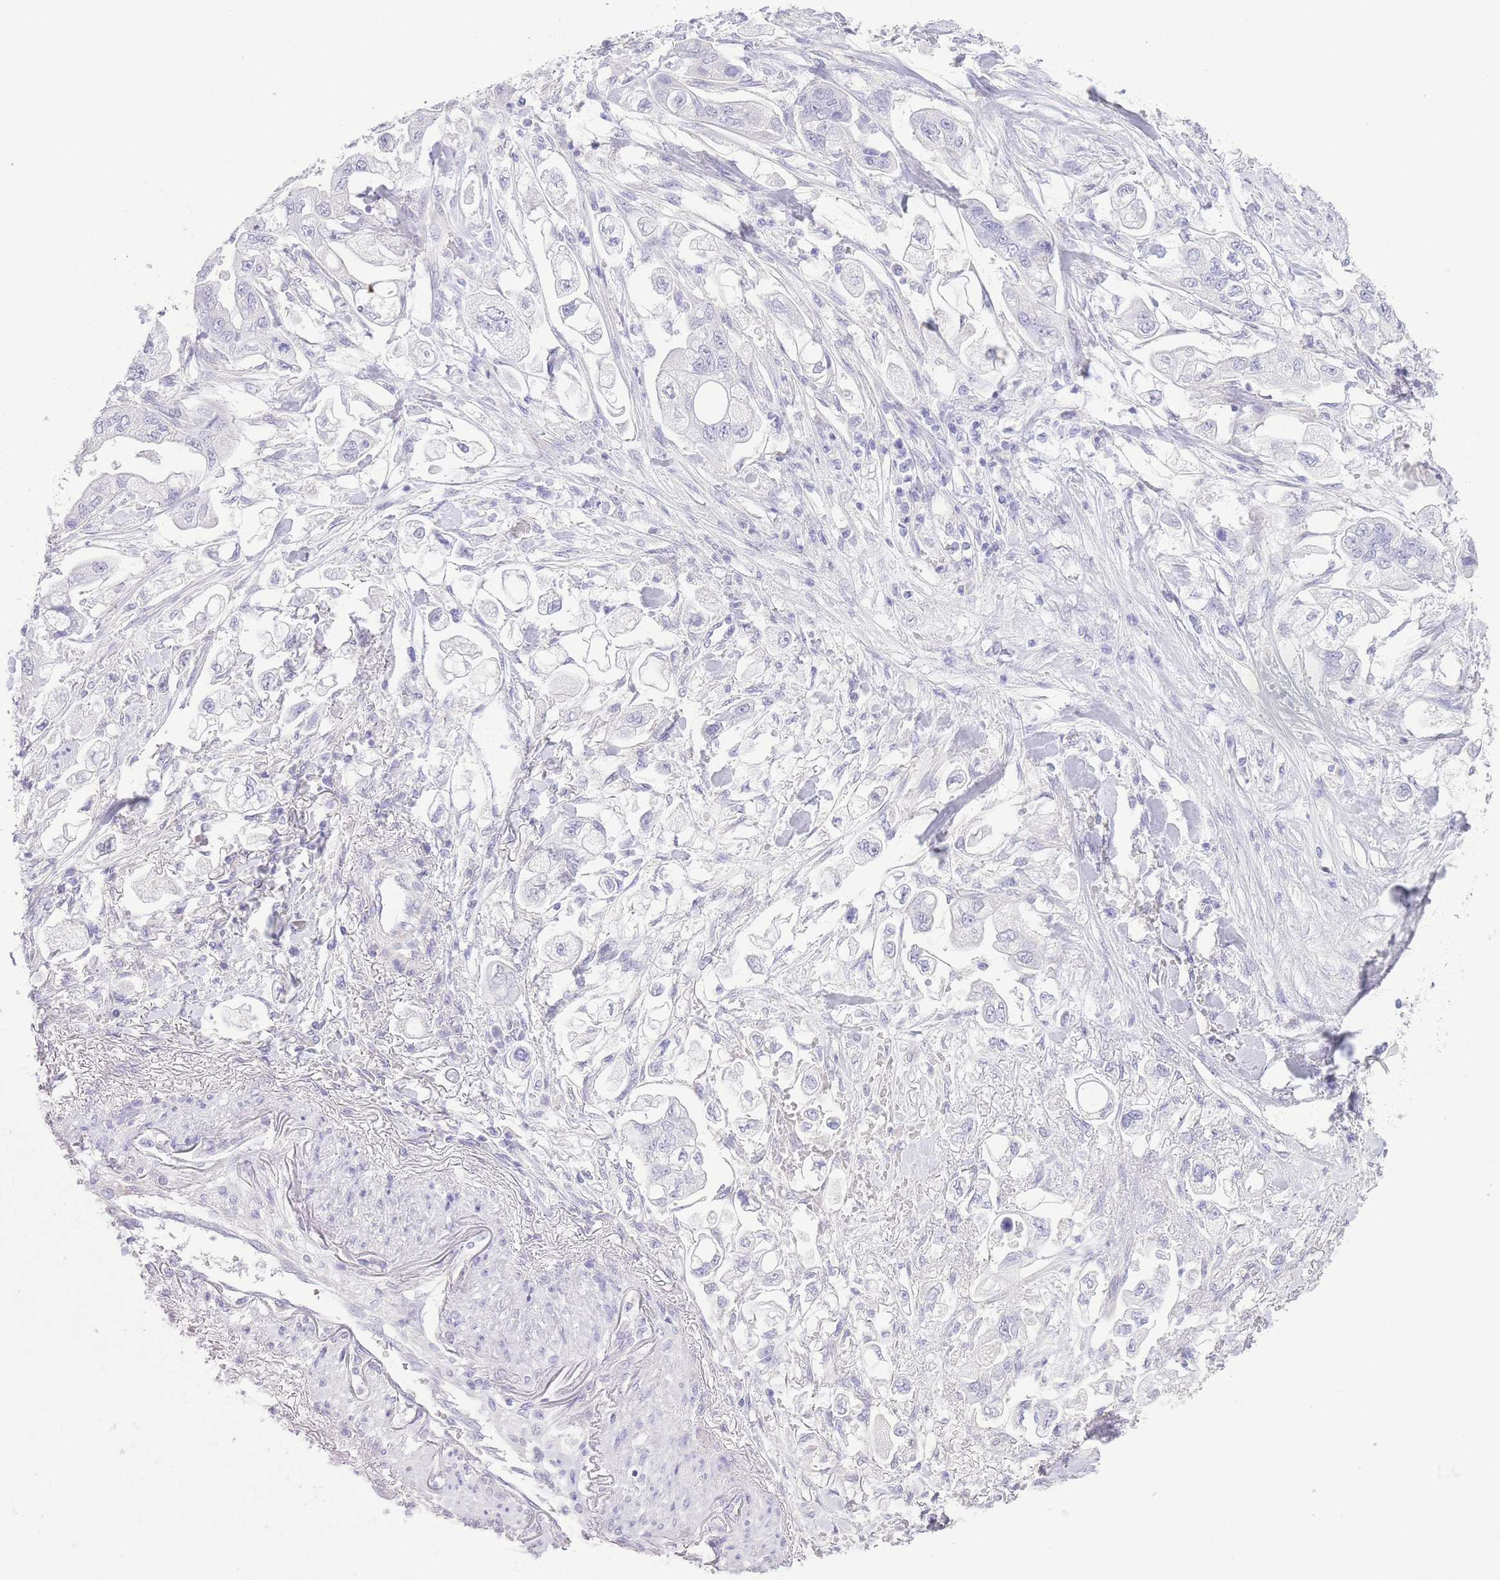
{"staining": {"intensity": "negative", "quantity": "none", "location": "none"}, "tissue": "stomach cancer", "cell_type": "Tumor cells", "image_type": "cancer", "snomed": [{"axis": "morphology", "description": "Adenocarcinoma, NOS"}, {"axis": "topography", "description": "Stomach"}], "caption": "The micrograph demonstrates no staining of tumor cells in stomach adenocarcinoma. Nuclei are stained in blue.", "gene": "PKLR", "patient": {"sex": "male", "age": 62}}